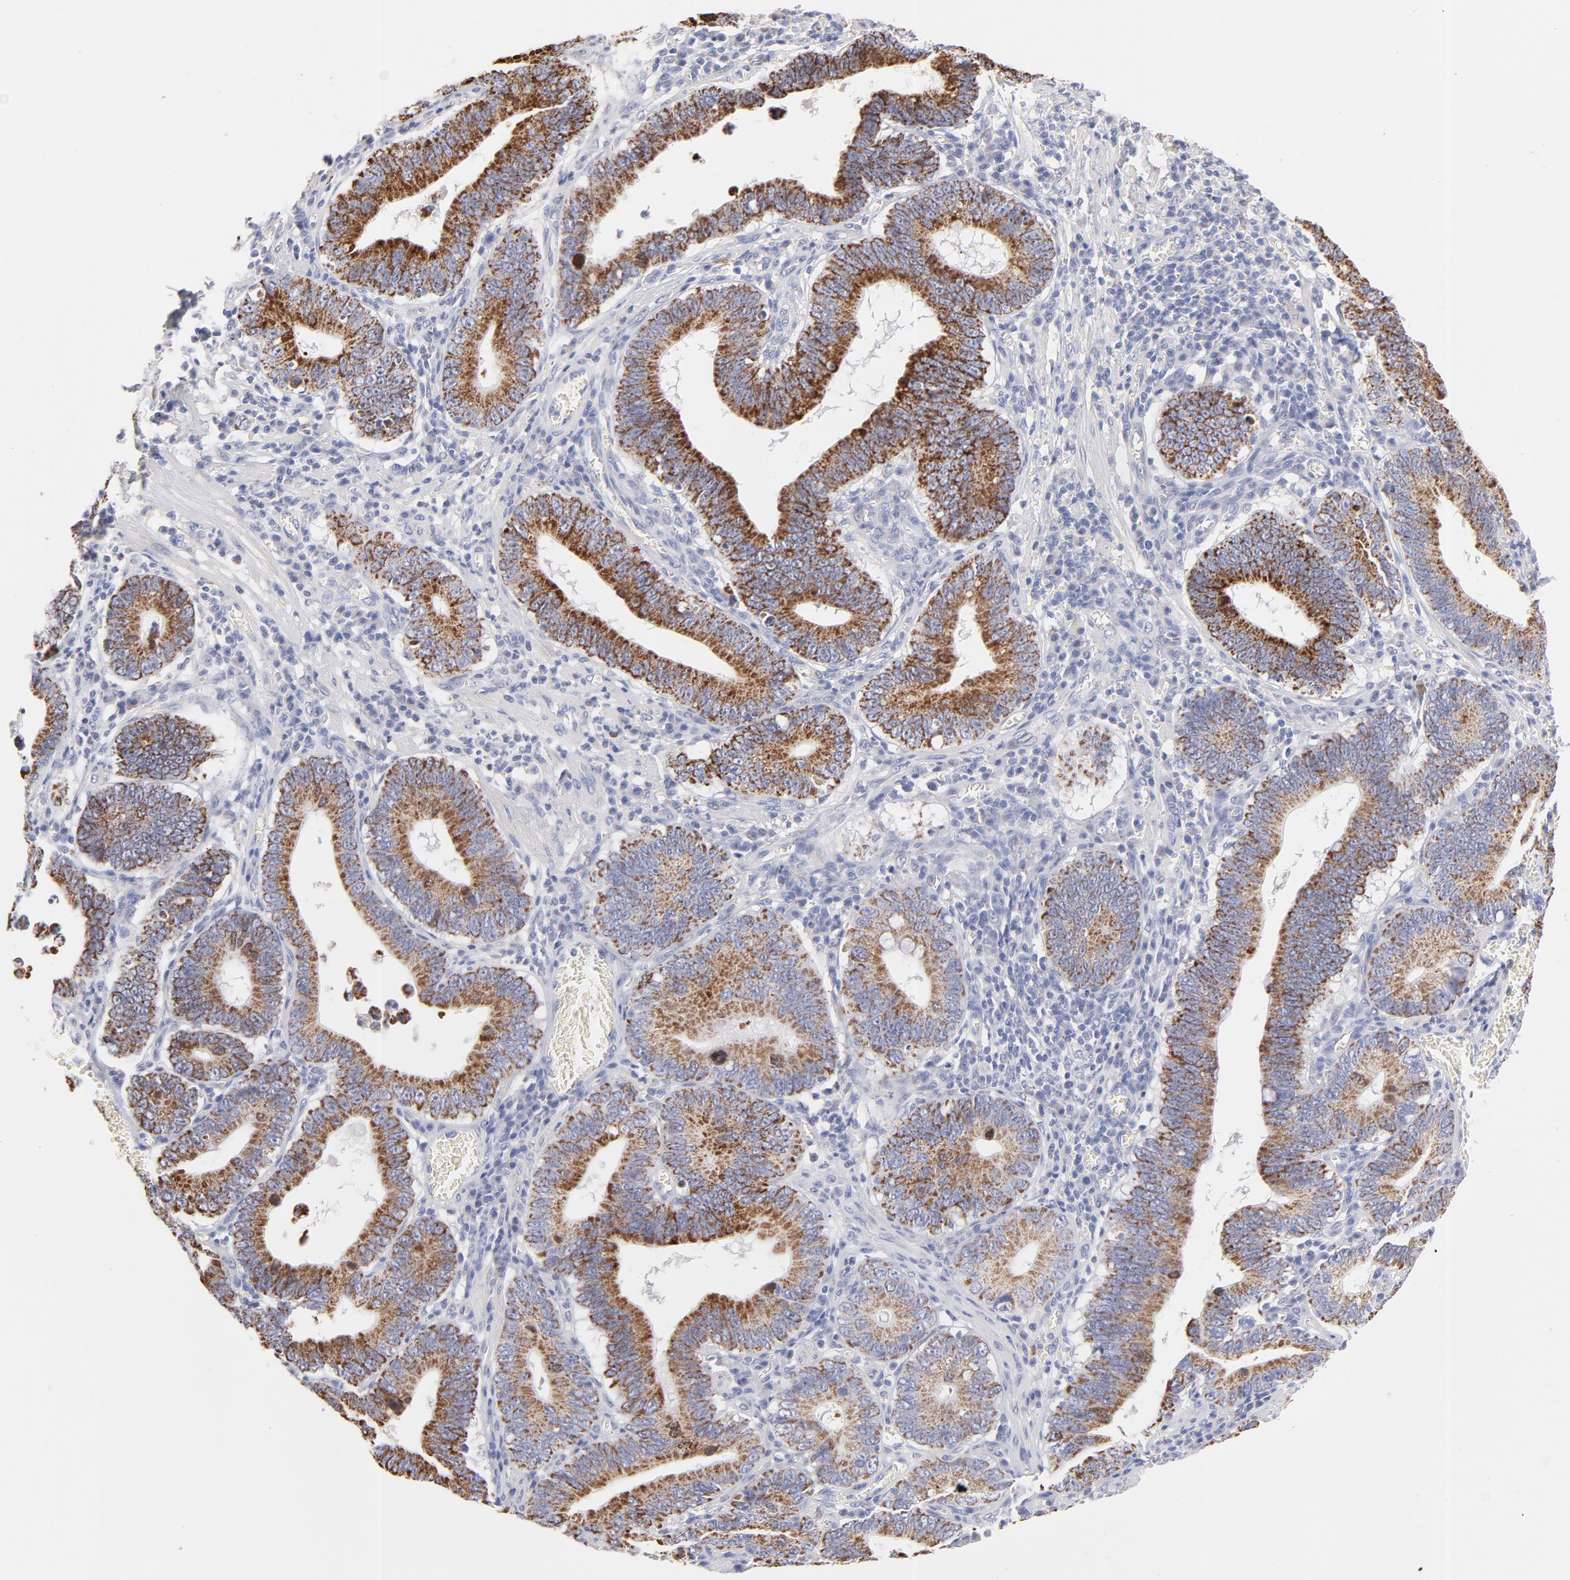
{"staining": {"intensity": "strong", "quantity": ">75%", "location": "cytoplasmic/membranous"}, "tissue": "stomach cancer", "cell_type": "Tumor cells", "image_type": "cancer", "snomed": [{"axis": "morphology", "description": "Adenocarcinoma, NOS"}, {"axis": "topography", "description": "Stomach"}, {"axis": "topography", "description": "Gastric cardia"}], "caption": "There is high levels of strong cytoplasmic/membranous expression in tumor cells of stomach adenocarcinoma, as demonstrated by immunohistochemical staining (brown color).", "gene": "TST", "patient": {"sex": "male", "age": 59}}